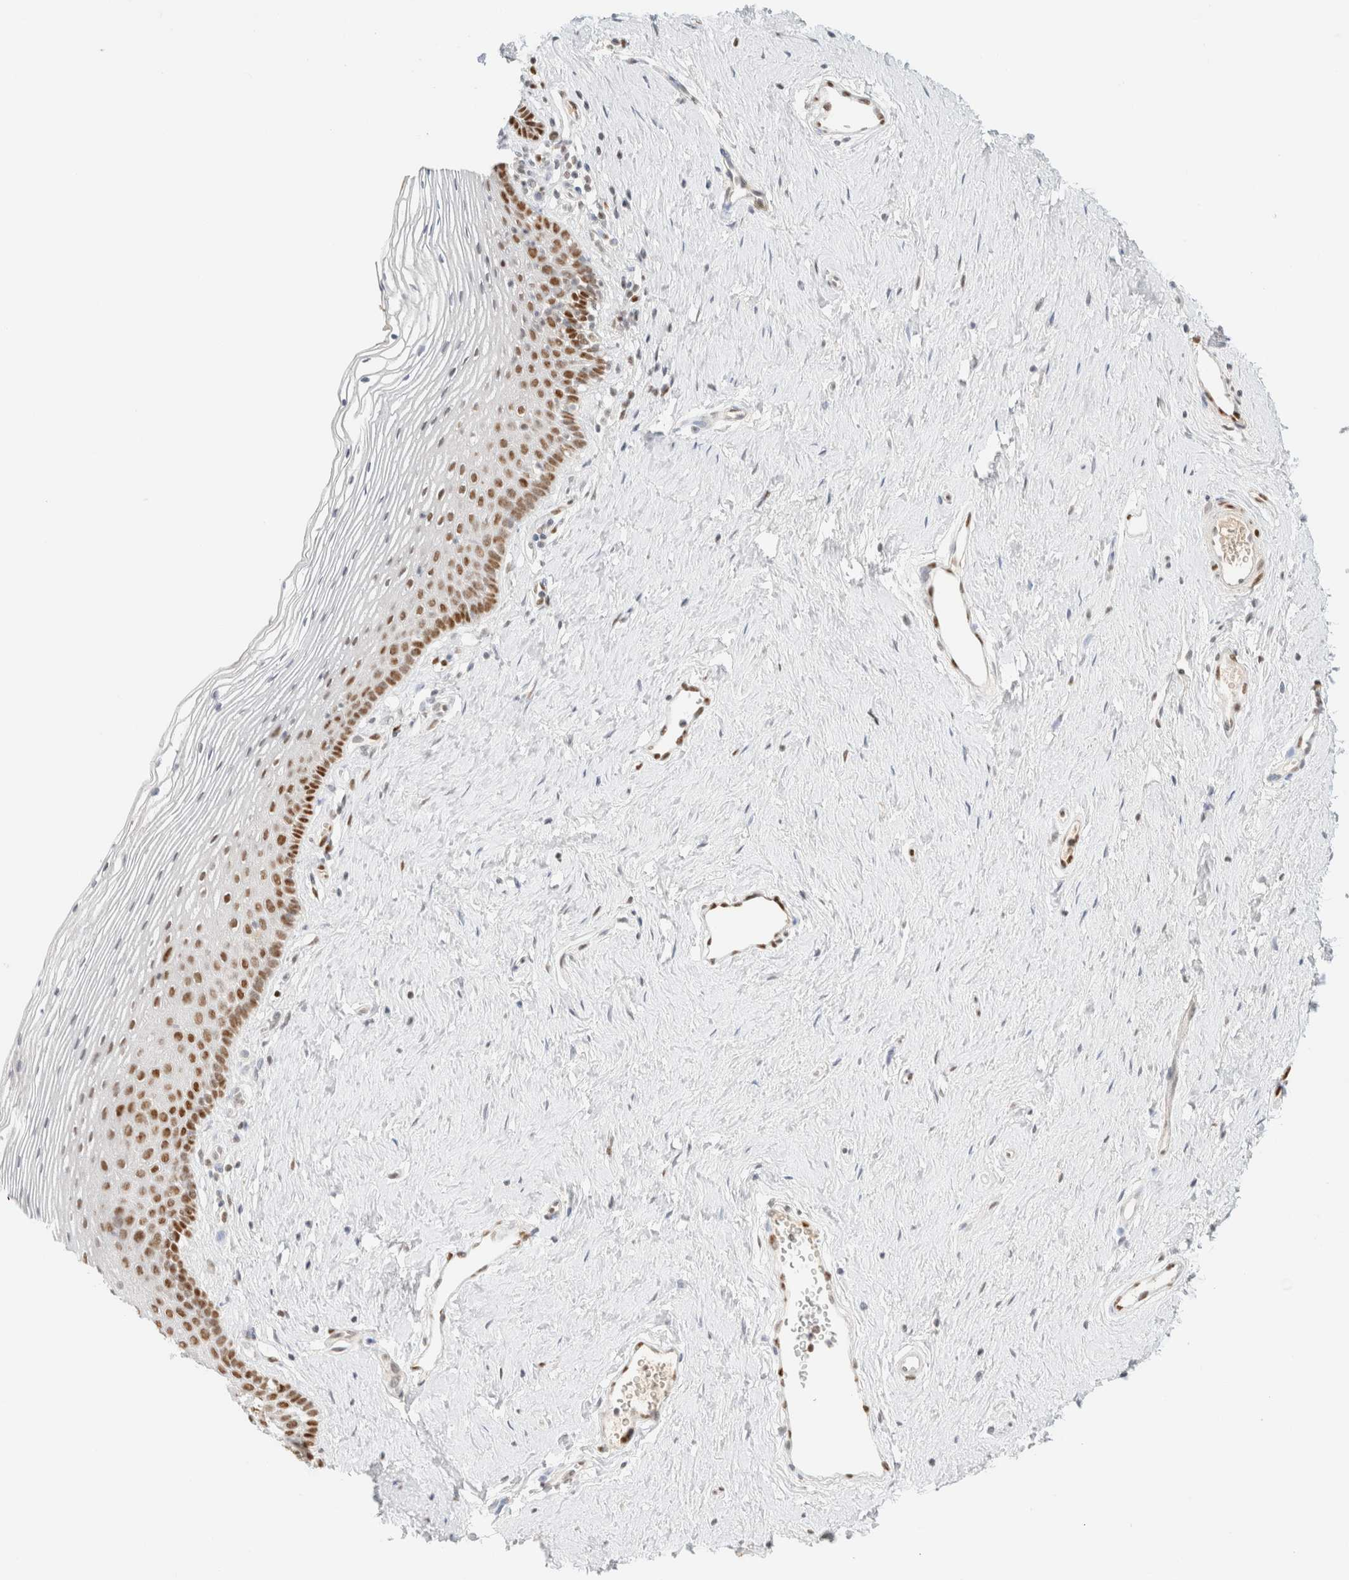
{"staining": {"intensity": "moderate", "quantity": "25%-75%", "location": "nuclear"}, "tissue": "vagina", "cell_type": "Squamous epithelial cells", "image_type": "normal", "snomed": [{"axis": "morphology", "description": "Normal tissue, NOS"}, {"axis": "topography", "description": "Vagina"}], "caption": "IHC (DAB) staining of normal human vagina demonstrates moderate nuclear protein expression in about 25%-75% of squamous epithelial cells. (DAB (3,3'-diaminobenzidine) = brown stain, brightfield microscopy at high magnification).", "gene": "DDB2", "patient": {"sex": "female", "age": 32}}